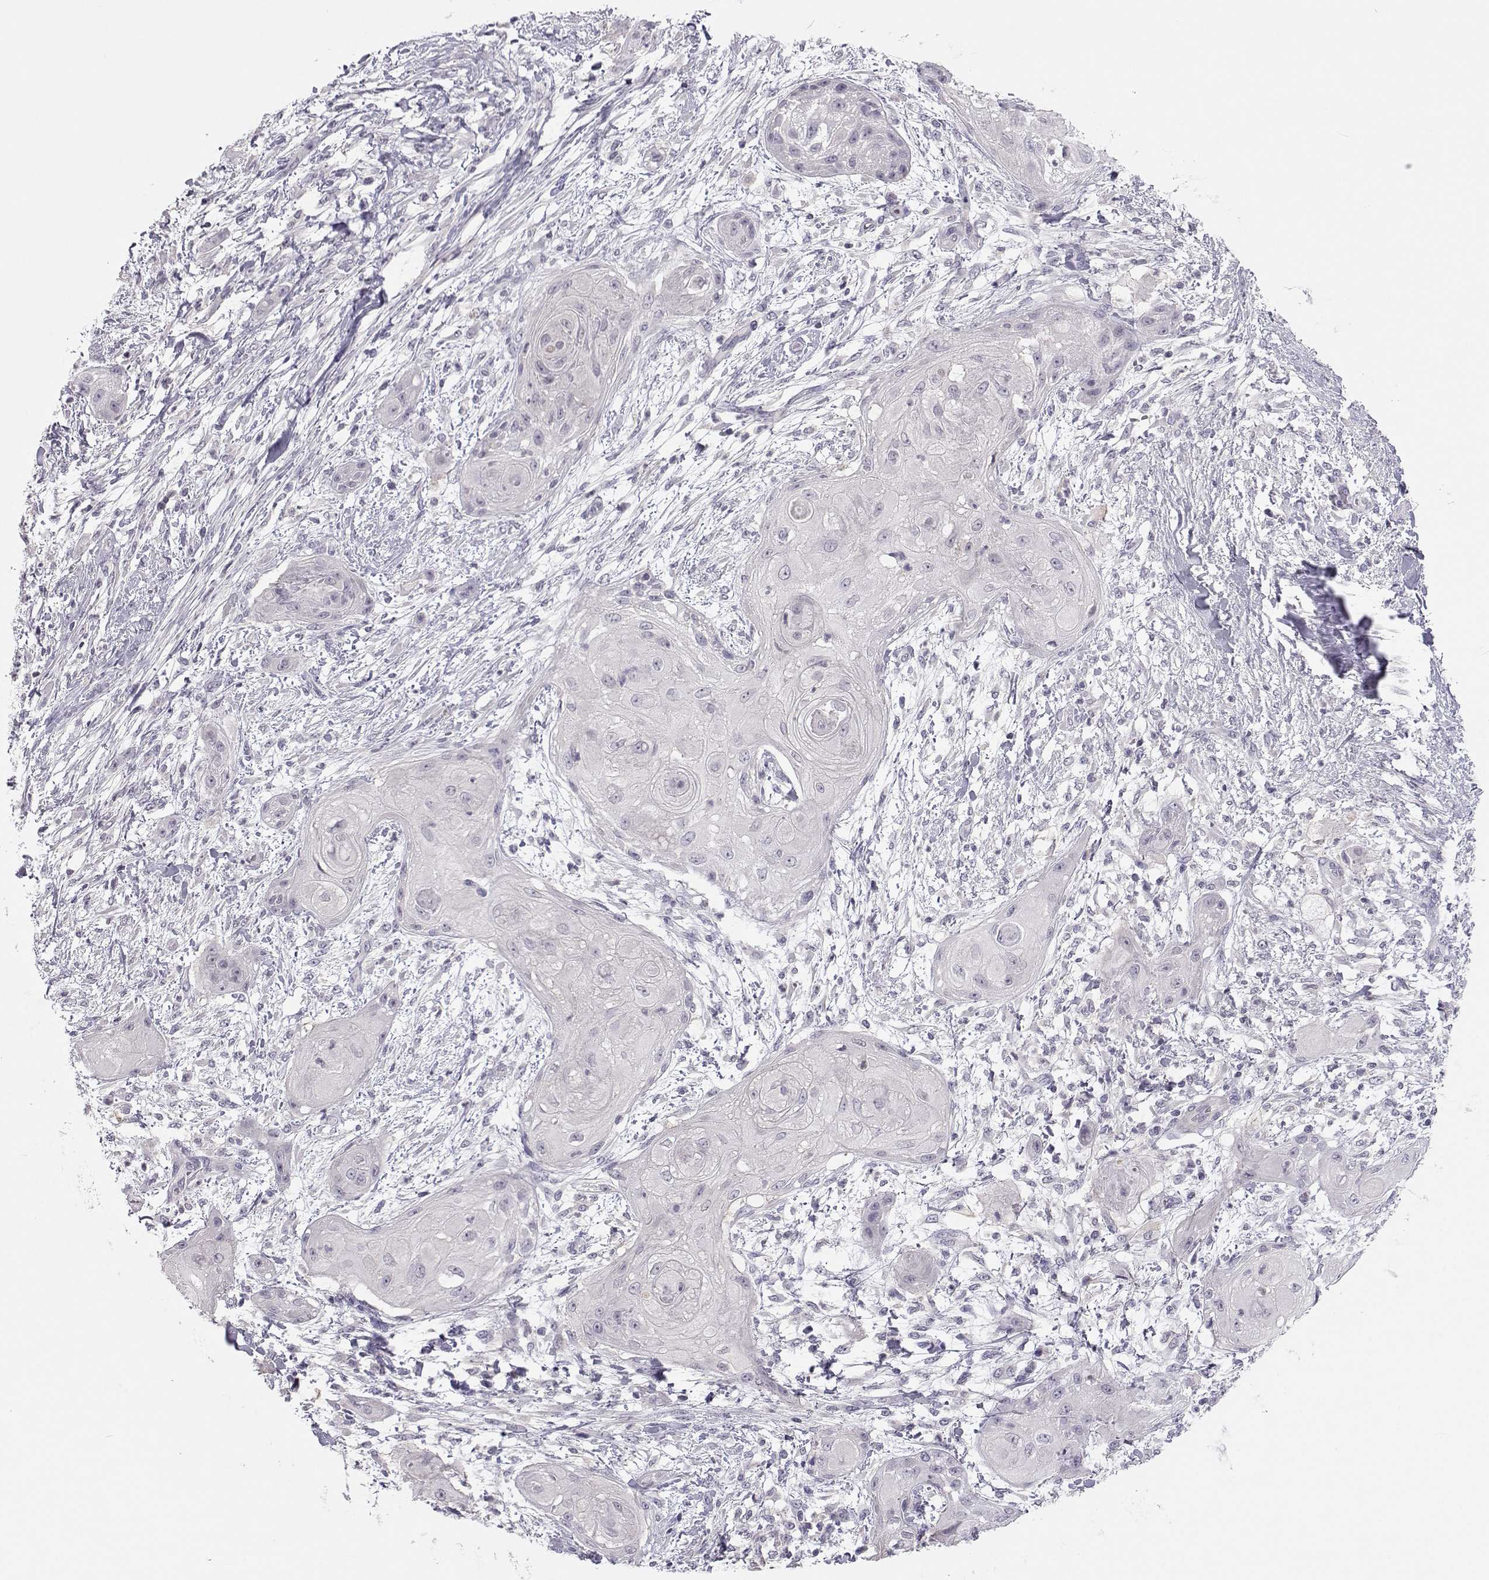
{"staining": {"intensity": "negative", "quantity": "none", "location": "none"}, "tissue": "skin cancer", "cell_type": "Tumor cells", "image_type": "cancer", "snomed": [{"axis": "morphology", "description": "Squamous cell carcinoma, NOS"}, {"axis": "topography", "description": "Skin"}], "caption": "This is a micrograph of immunohistochemistry staining of squamous cell carcinoma (skin), which shows no positivity in tumor cells.", "gene": "MROH7", "patient": {"sex": "male", "age": 62}}